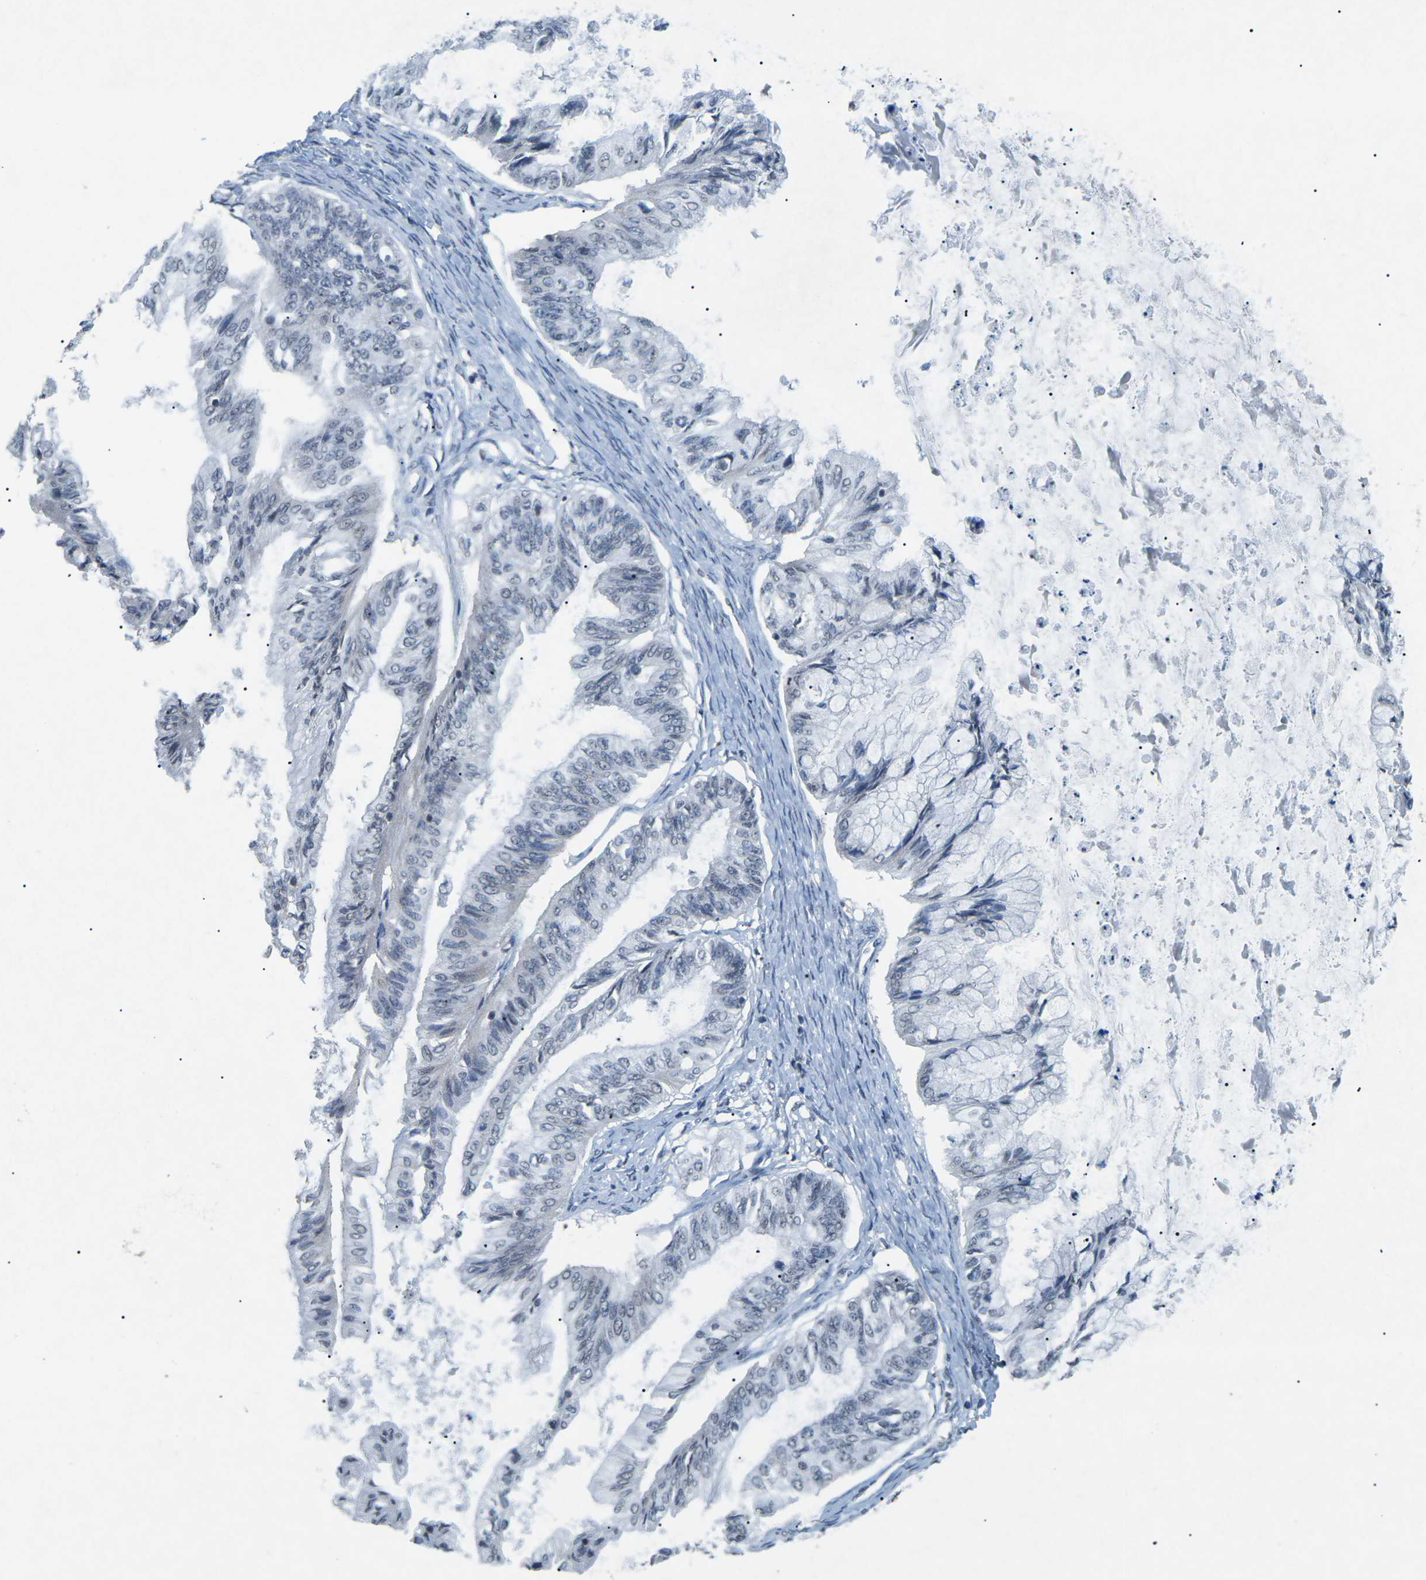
{"staining": {"intensity": "negative", "quantity": "none", "location": "none"}, "tissue": "ovarian cancer", "cell_type": "Tumor cells", "image_type": "cancer", "snomed": [{"axis": "morphology", "description": "Cystadenocarcinoma, mucinous, NOS"}, {"axis": "topography", "description": "Ovary"}], "caption": "IHC photomicrograph of neoplastic tissue: human ovarian mucinous cystadenocarcinoma stained with DAB (3,3'-diaminobenzidine) demonstrates no significant protein positivity in tumor cells.", "gene": "TFR2", "patient": {"sex": "female", "age": 57}}